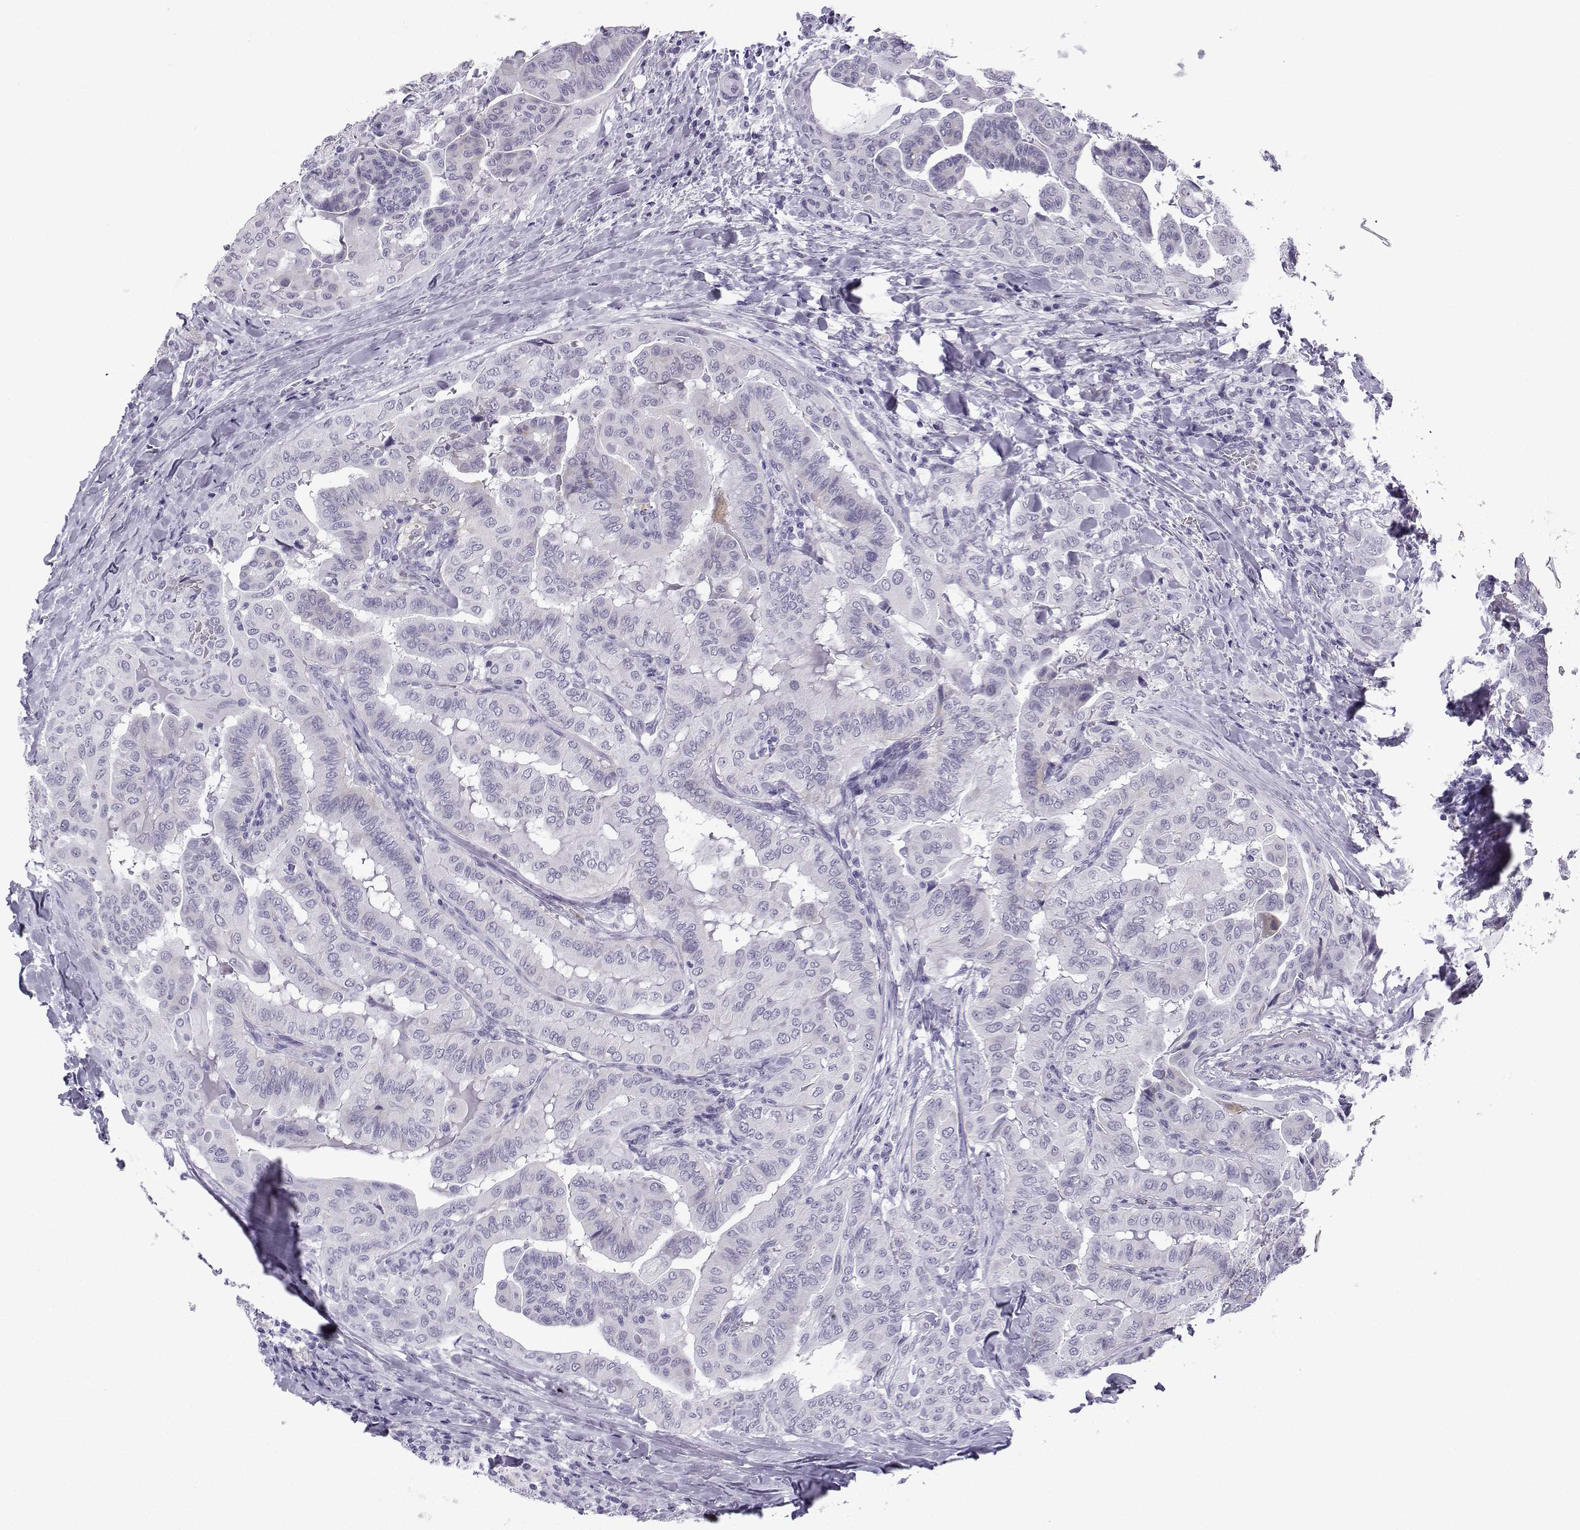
{"staining": {"intensity": "negative", "quantity": "none", "location": "none"}, "tissue": "thyroid cancer", "cell_type": "Tumor cells", "image_type": "cancer", "snomed": [{"axis": "morphology", "description": "Papillary adenocarcinoma, NOS"}, {"axis": "topography", "description": "Thyroid gland"}], "caption": "The IHC histopathology image has no significant staining in tumor cells of thyroid cancer (papillary adenocarcinoma) tissue.", "gene": "MRGBP", "patient": {"sex": "female", "age": 68}}